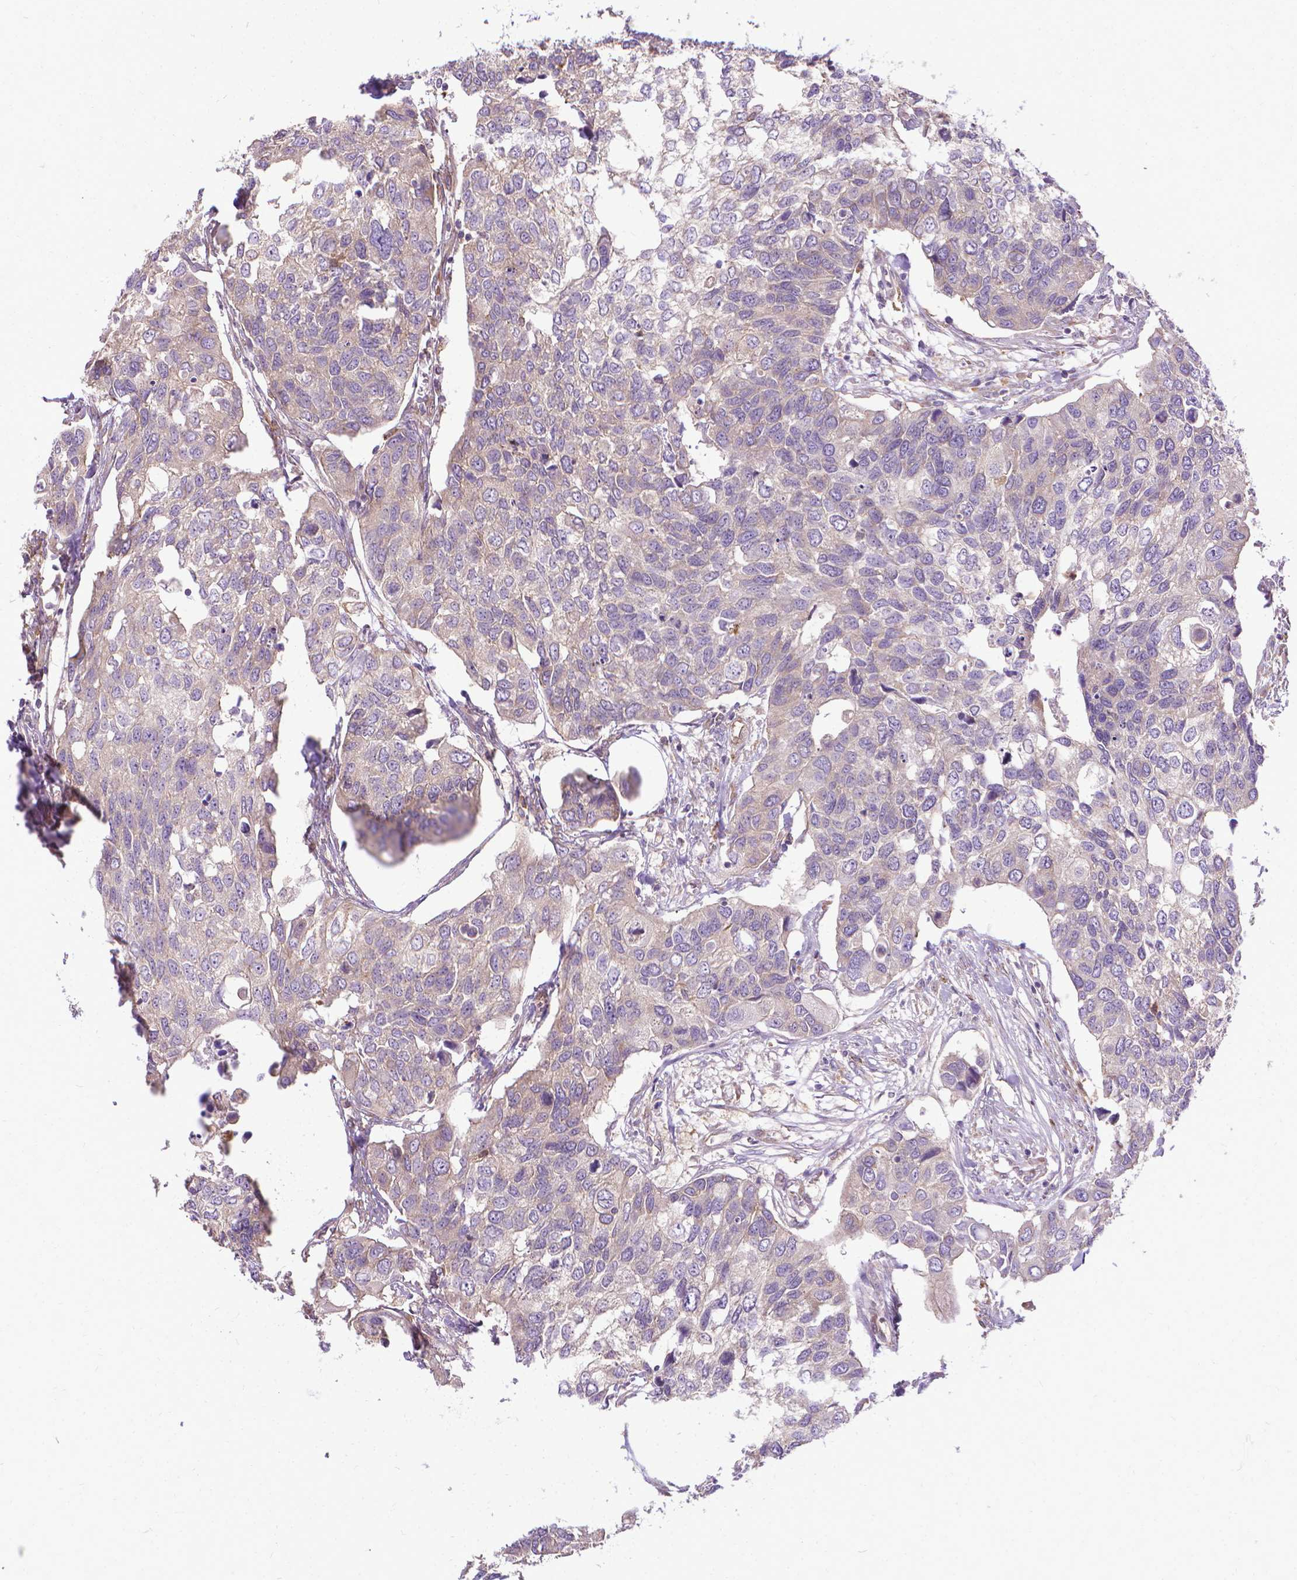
{"staining": {"intensity": "negative", "quantity": "none", "location": "none"}, "tissue": "urothelial cancer", "cell_type": "Tumor cells", "image_type": "cancer", "snomed": [{"axis": "morphology", "description": "Urothelial carcinoma, High grade"}, {"axis": "topography", "description": "Urinary bladder"}], "caption": "Immunohistochemistry of urothelial cancer demonstrates no positivity in tumor cells. (Stains: DAB immunohistochemistry with hematoxylin counter stain, Microscopy: brightfield microscopy at high magnification).", "gene": "CFAP299", "patient": {"sex": "male", "age": 60}}